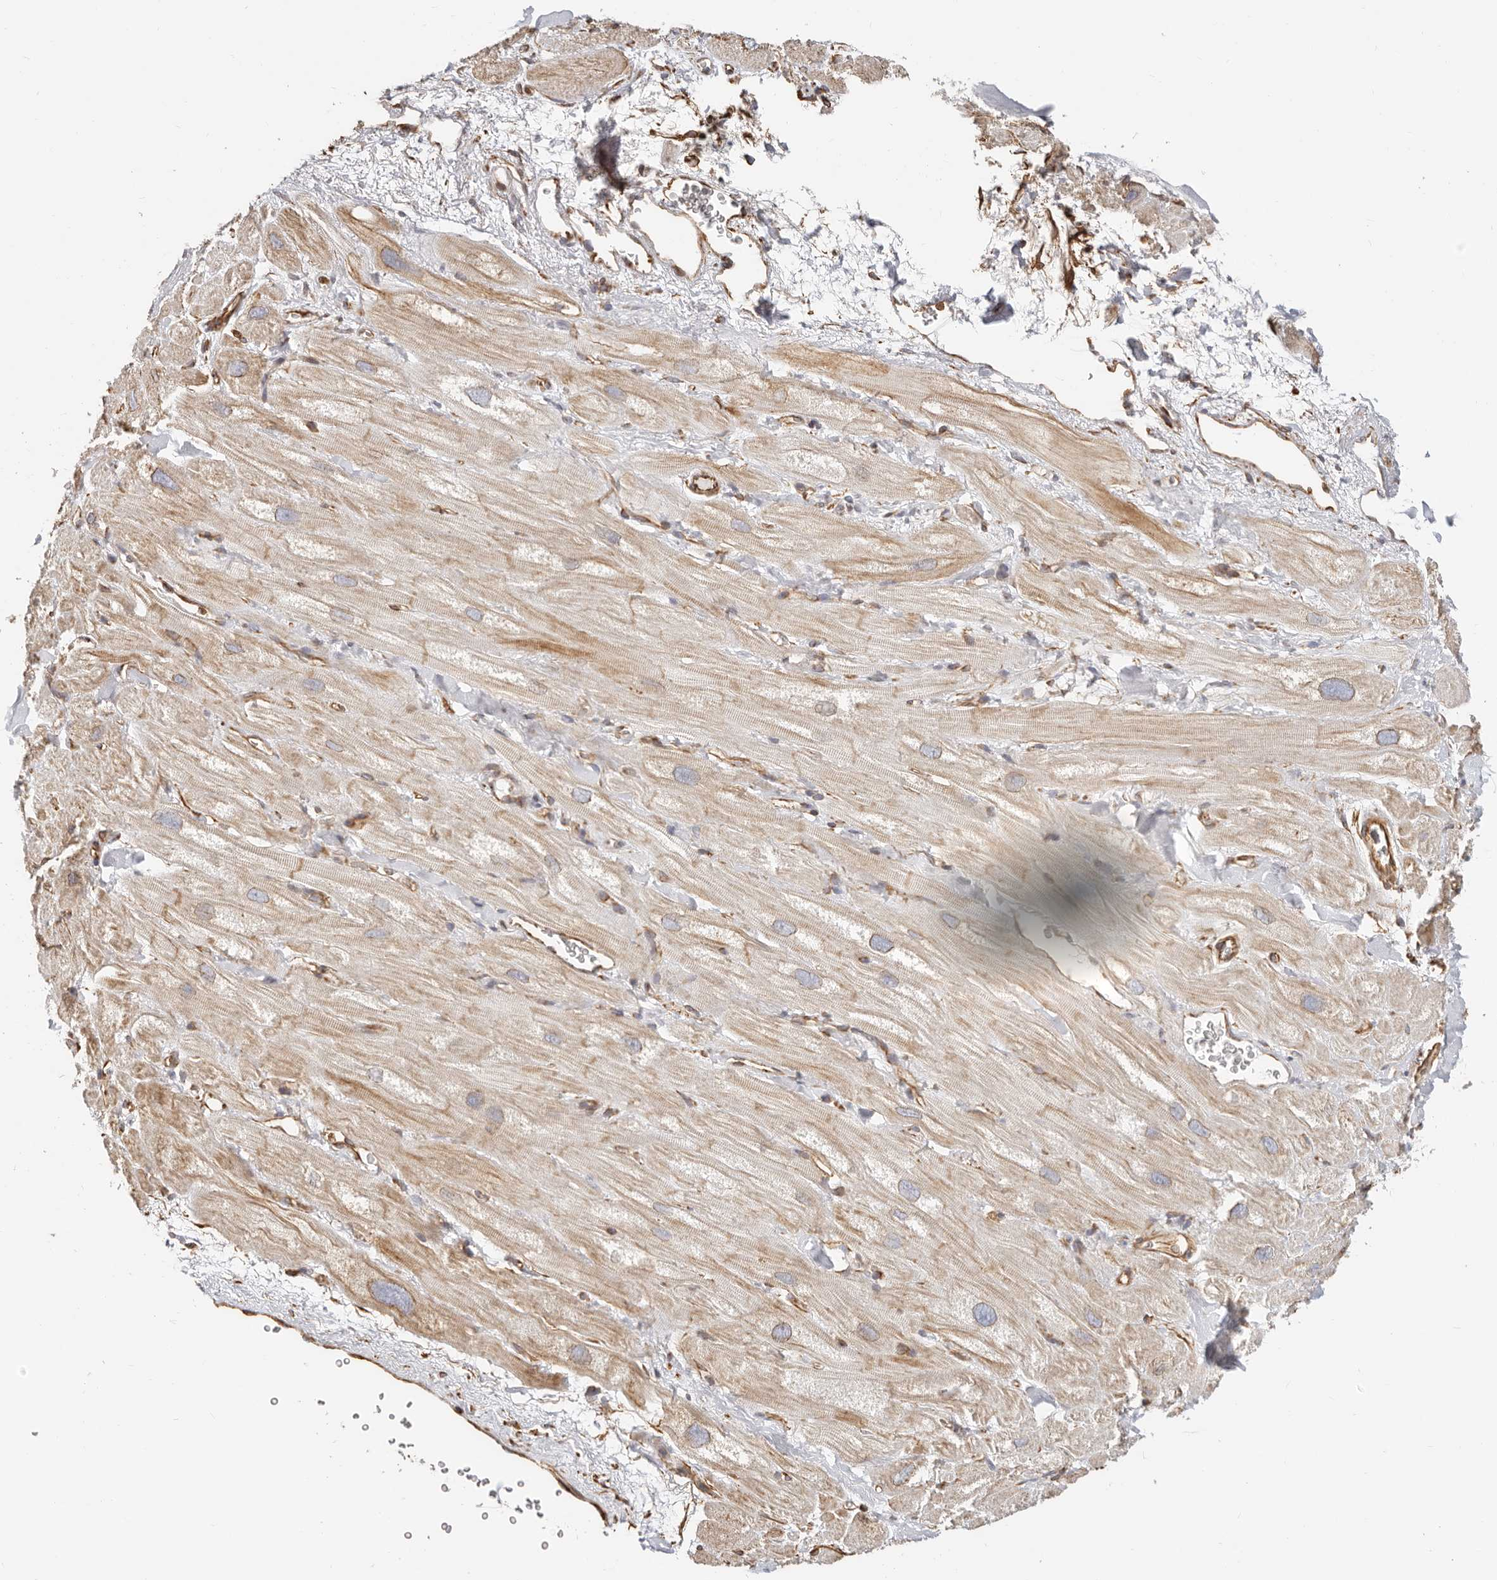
{"staining": {"intensity": "moderate", "quantity": "25%-75%", "location": "cytoplasmic/membranous"}, "tissue": "heart muscle", "cell_type": "Cardiomyocytes", "image_type": "normal", "snomed": [{"axis": "morphology", "description": "Normal tissue, NOS"}, {"axis": "topography", "description": "Heart"}], "caption": "The histopathology image exhibits a brown stain indicating the presence of a protein in the cytoplasmic/membranous of cardiomyocytes in heart muscle. The staining was performed using DAB (3,3'-diaminobenzidine) to visualize the protein expression in brown, while the nuclei were stained in blue with hematoxylin (Magnification: 20x).", "gene": "DTNBP1", "patient": {"sex": "male", "age": 49}}